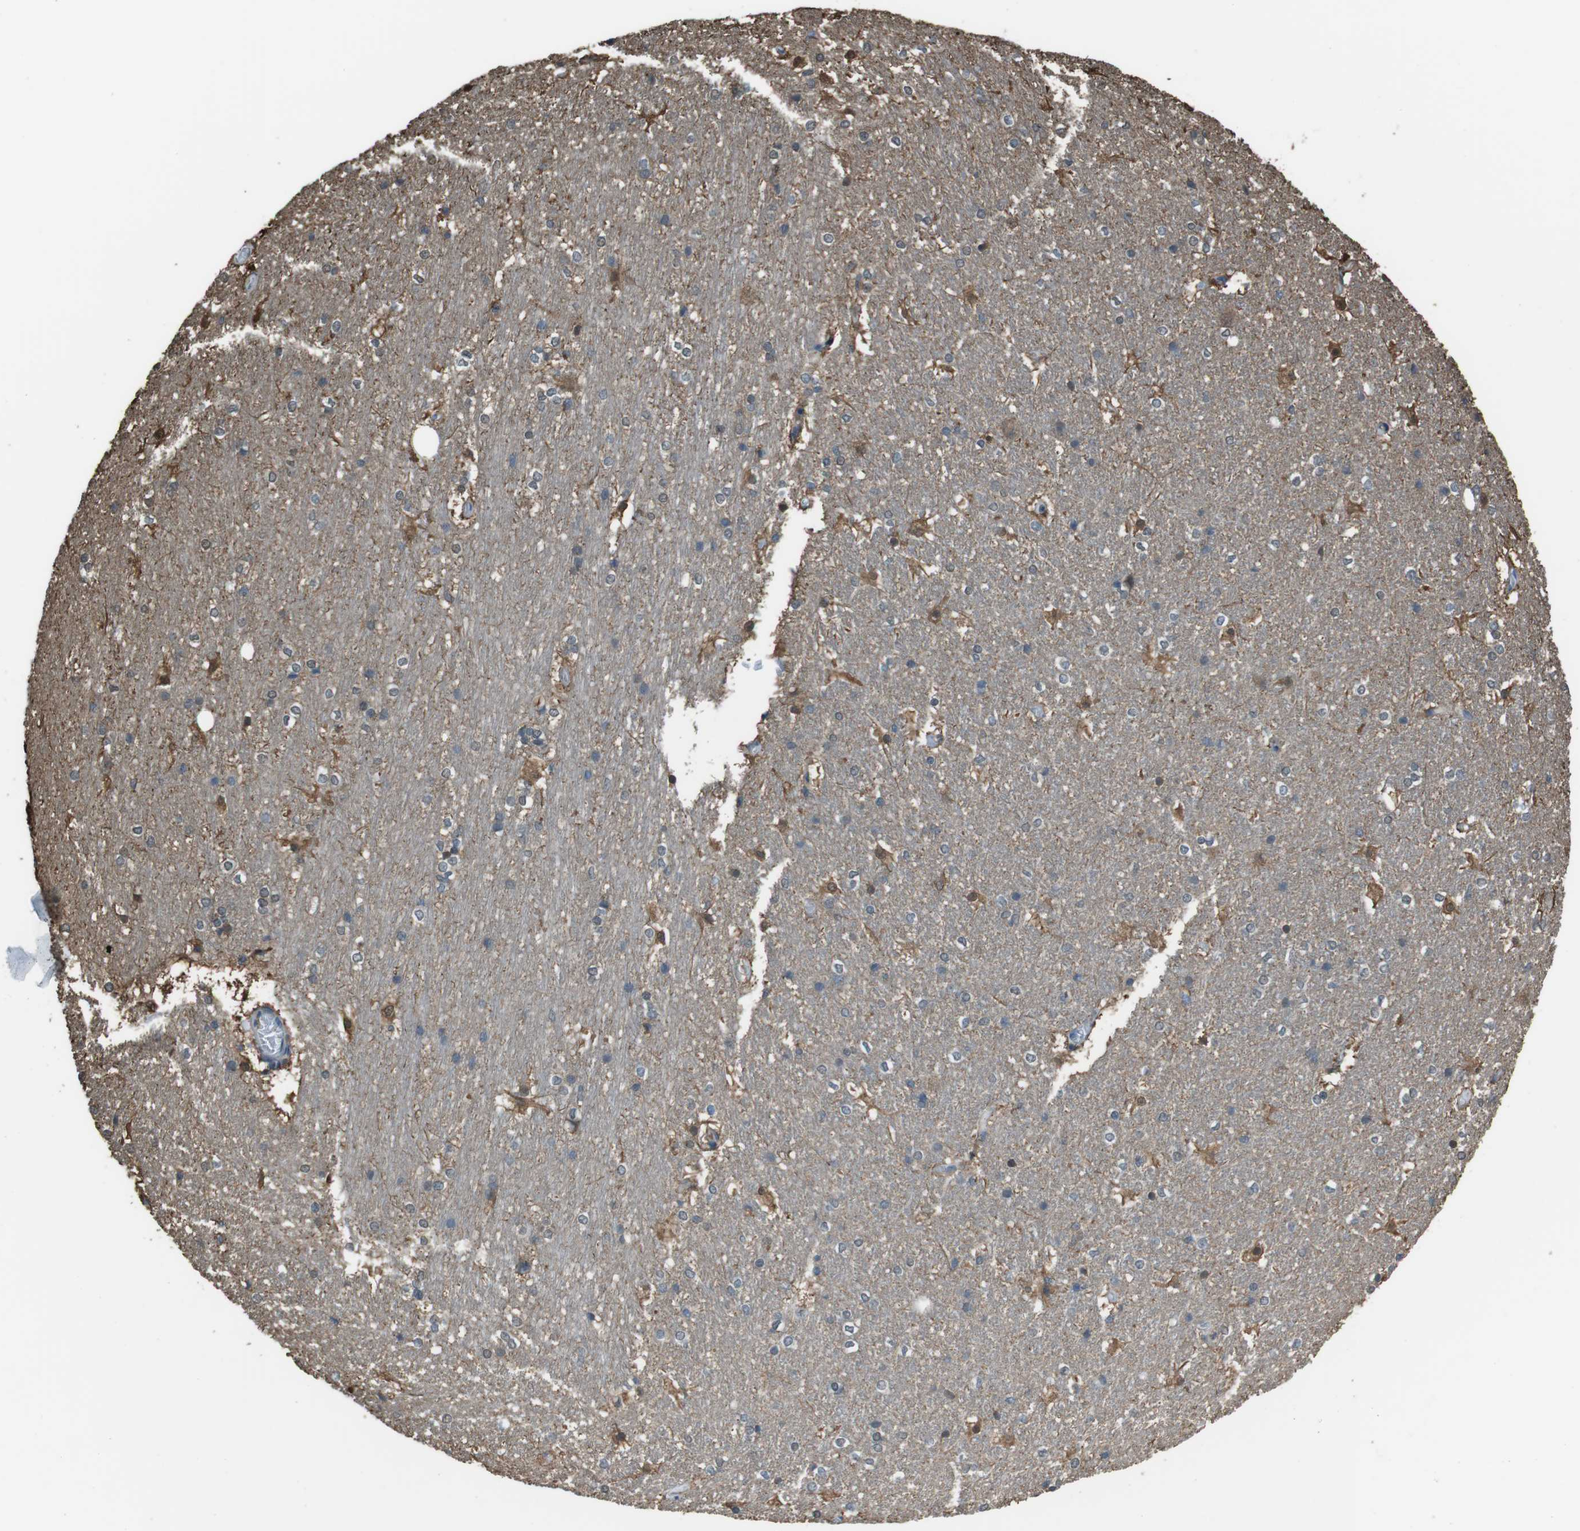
{"staining": {"intensity": "moderate", "quantity": "<25%", "location": "cytoplasmic/membranous"}, "tissue": "hippocampus", "cell_type": "Glial cells", "image_type": "normal", "snomed": [{"axis": "morphology", "description": "Normal tissue, NOS"}, {"axis": "topography", "description": "Hippocampus"}], "caption": "The micrograph exhibits a brown stain indicating the presence of a protein in the cytoplasmic/membranous of glial cells in hippocampus. Immunohistochemistry (ihc) stains the protein of interest in brown and the nuclei are stained blue.", "gene": "TWSG1", "patient": {"sex": "female", "age": 19}}